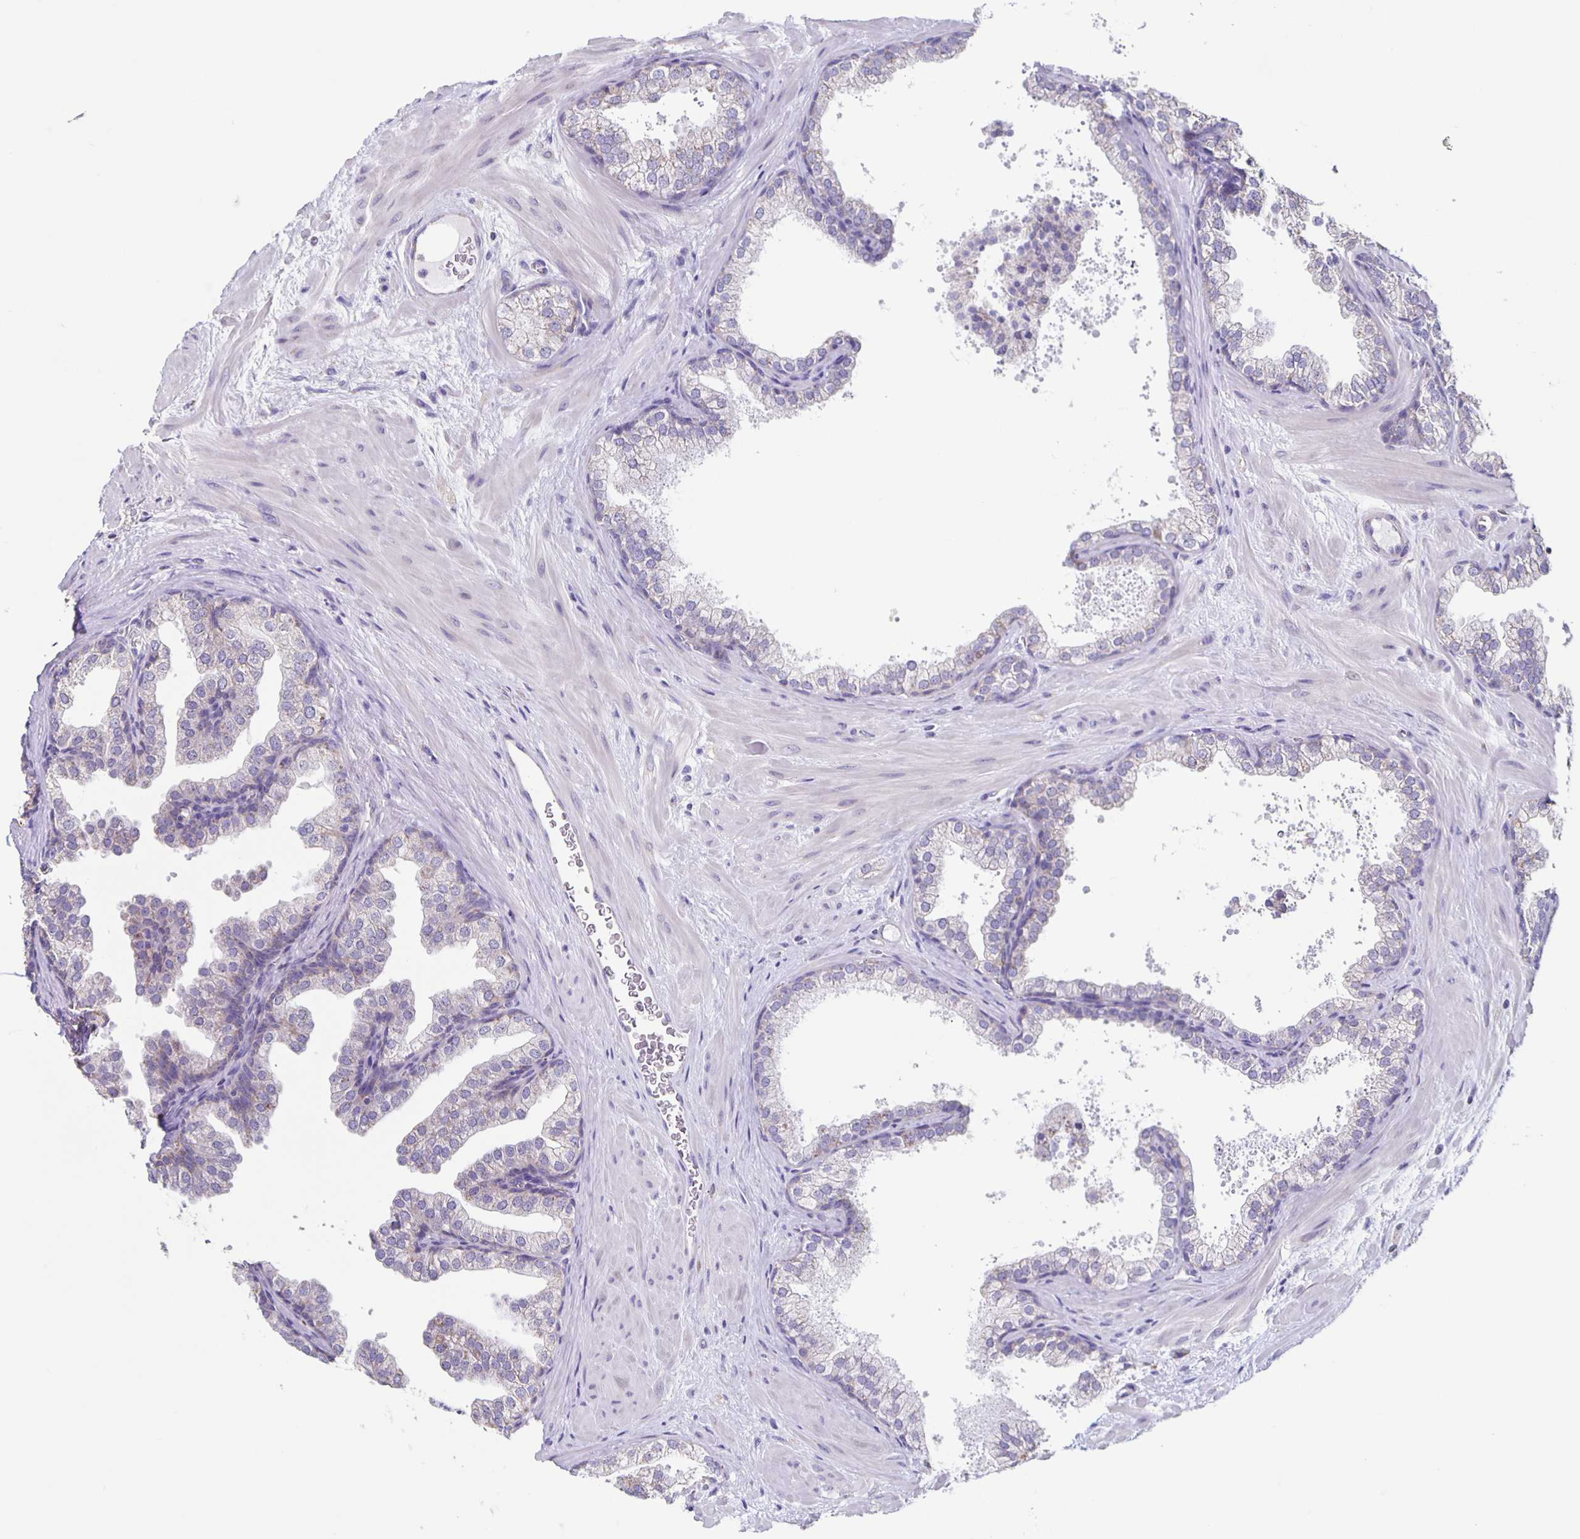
{"staining": {"intensity": "negative", "quantity": "none", "location": "none"}, "tissue": "prostate", "cell_type": "Glandular cells", "image_type": "normal", "snomed": [{"axis": "morphology", "description": "Normal tissue, NOS"}, {"axis": "topography", "description": "Prostate"}], "caption": "An IHC image of benign prostate is shown. There is no staining in glandular cells of prostate.", "gene": "TPPP", "patient": {"sex": "male", "age": 37}}